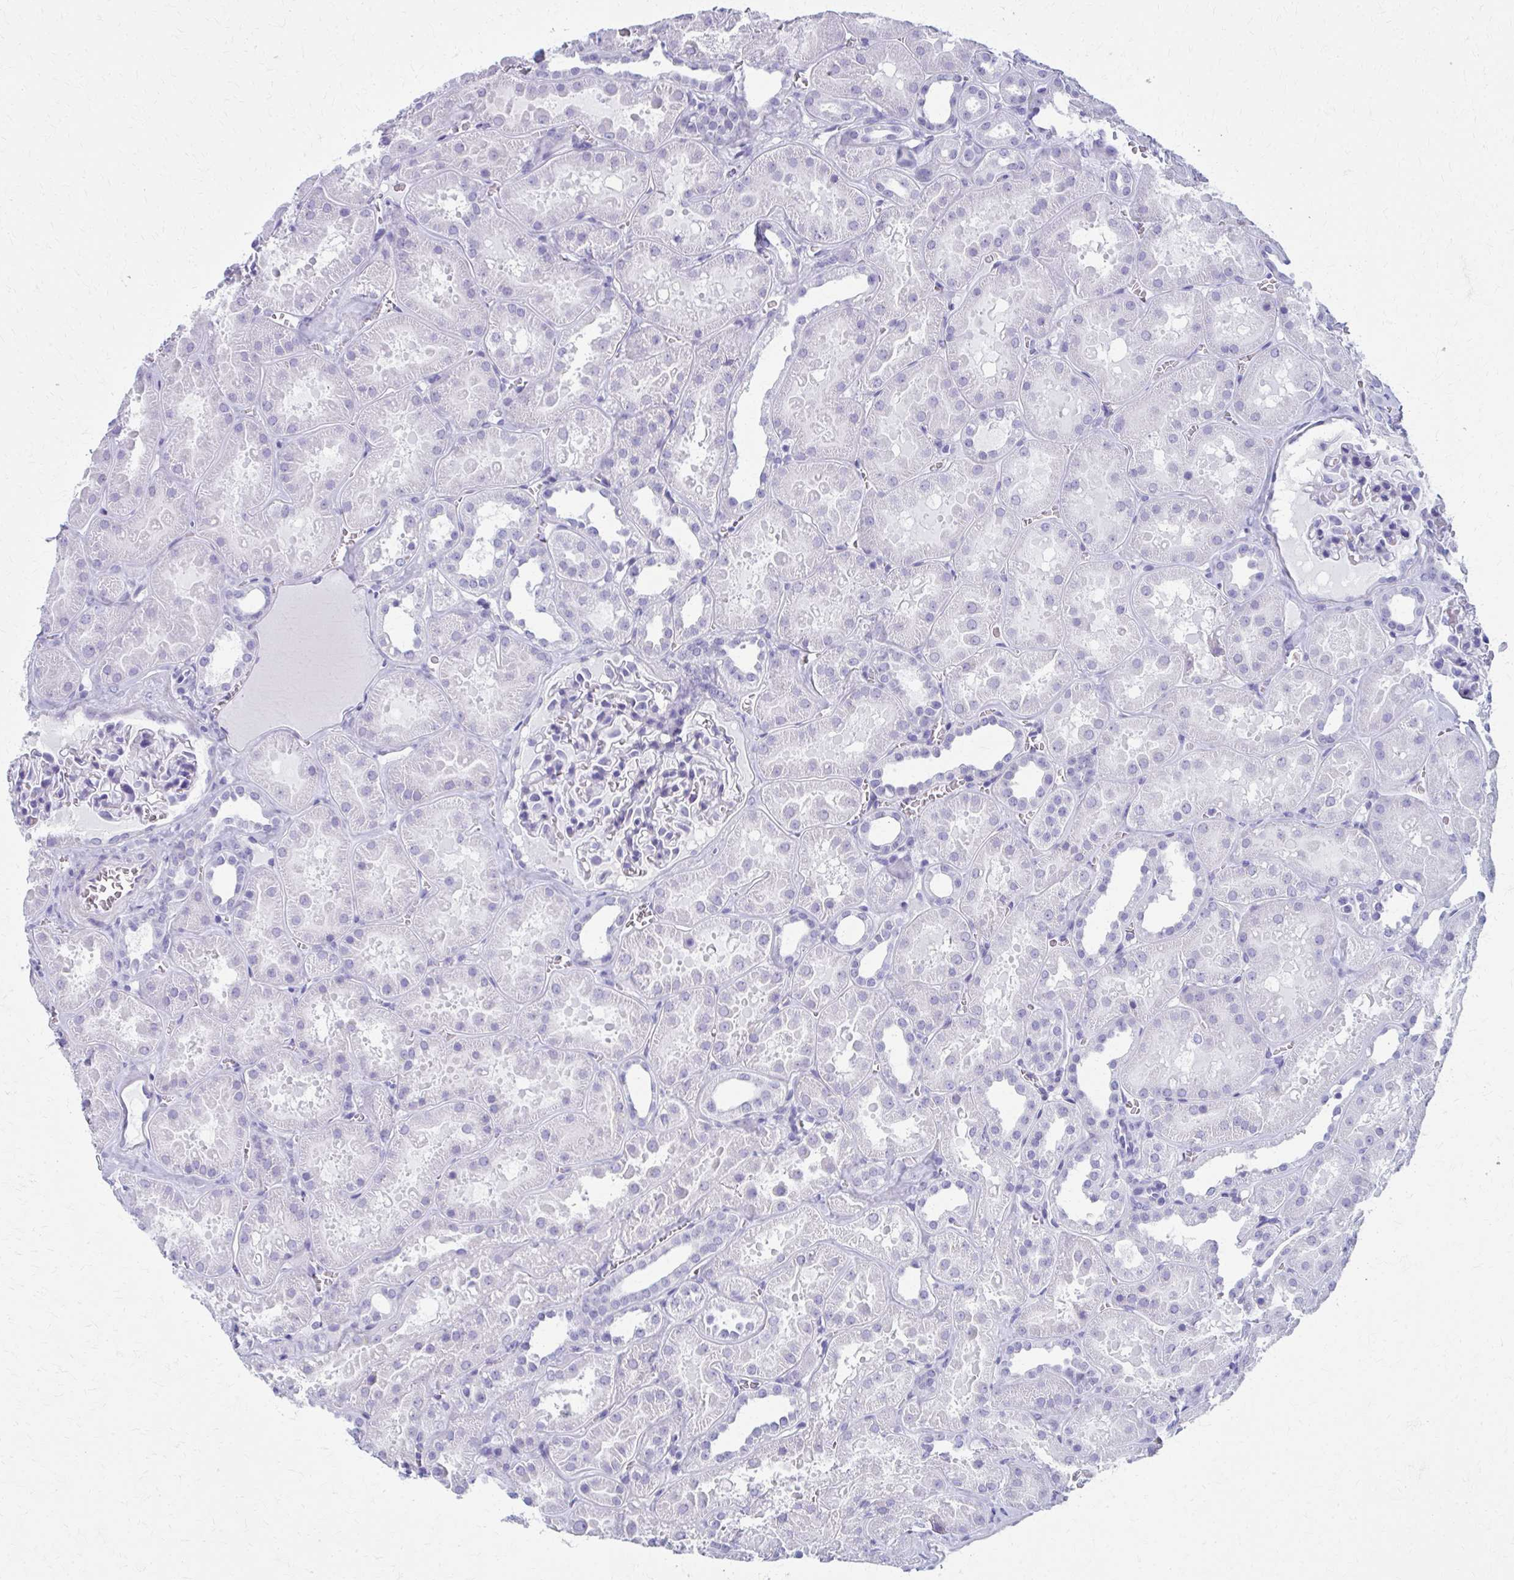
{"staining": {"intensity": "negative", "quantity": "none", "location": "none"}, "tissue": "kidney", "cell_type": "Cells in glomeruli", "image_type": "normal", "snomed": [{"axis": "morphology", "description": "Normal tissue, NOS"}, {"axis": "topography", "description": "Kidney"}], "caption": "This is a photomicrograph of immunohistochemistry staining of normal kidney, which shows no positivity in cells in glomeruli. (Brightfield microscopy of DAB immunohistochemistry at high magnification).", "gene": "MPLKIP", "patient": {"sex": "female", "age": 41}}